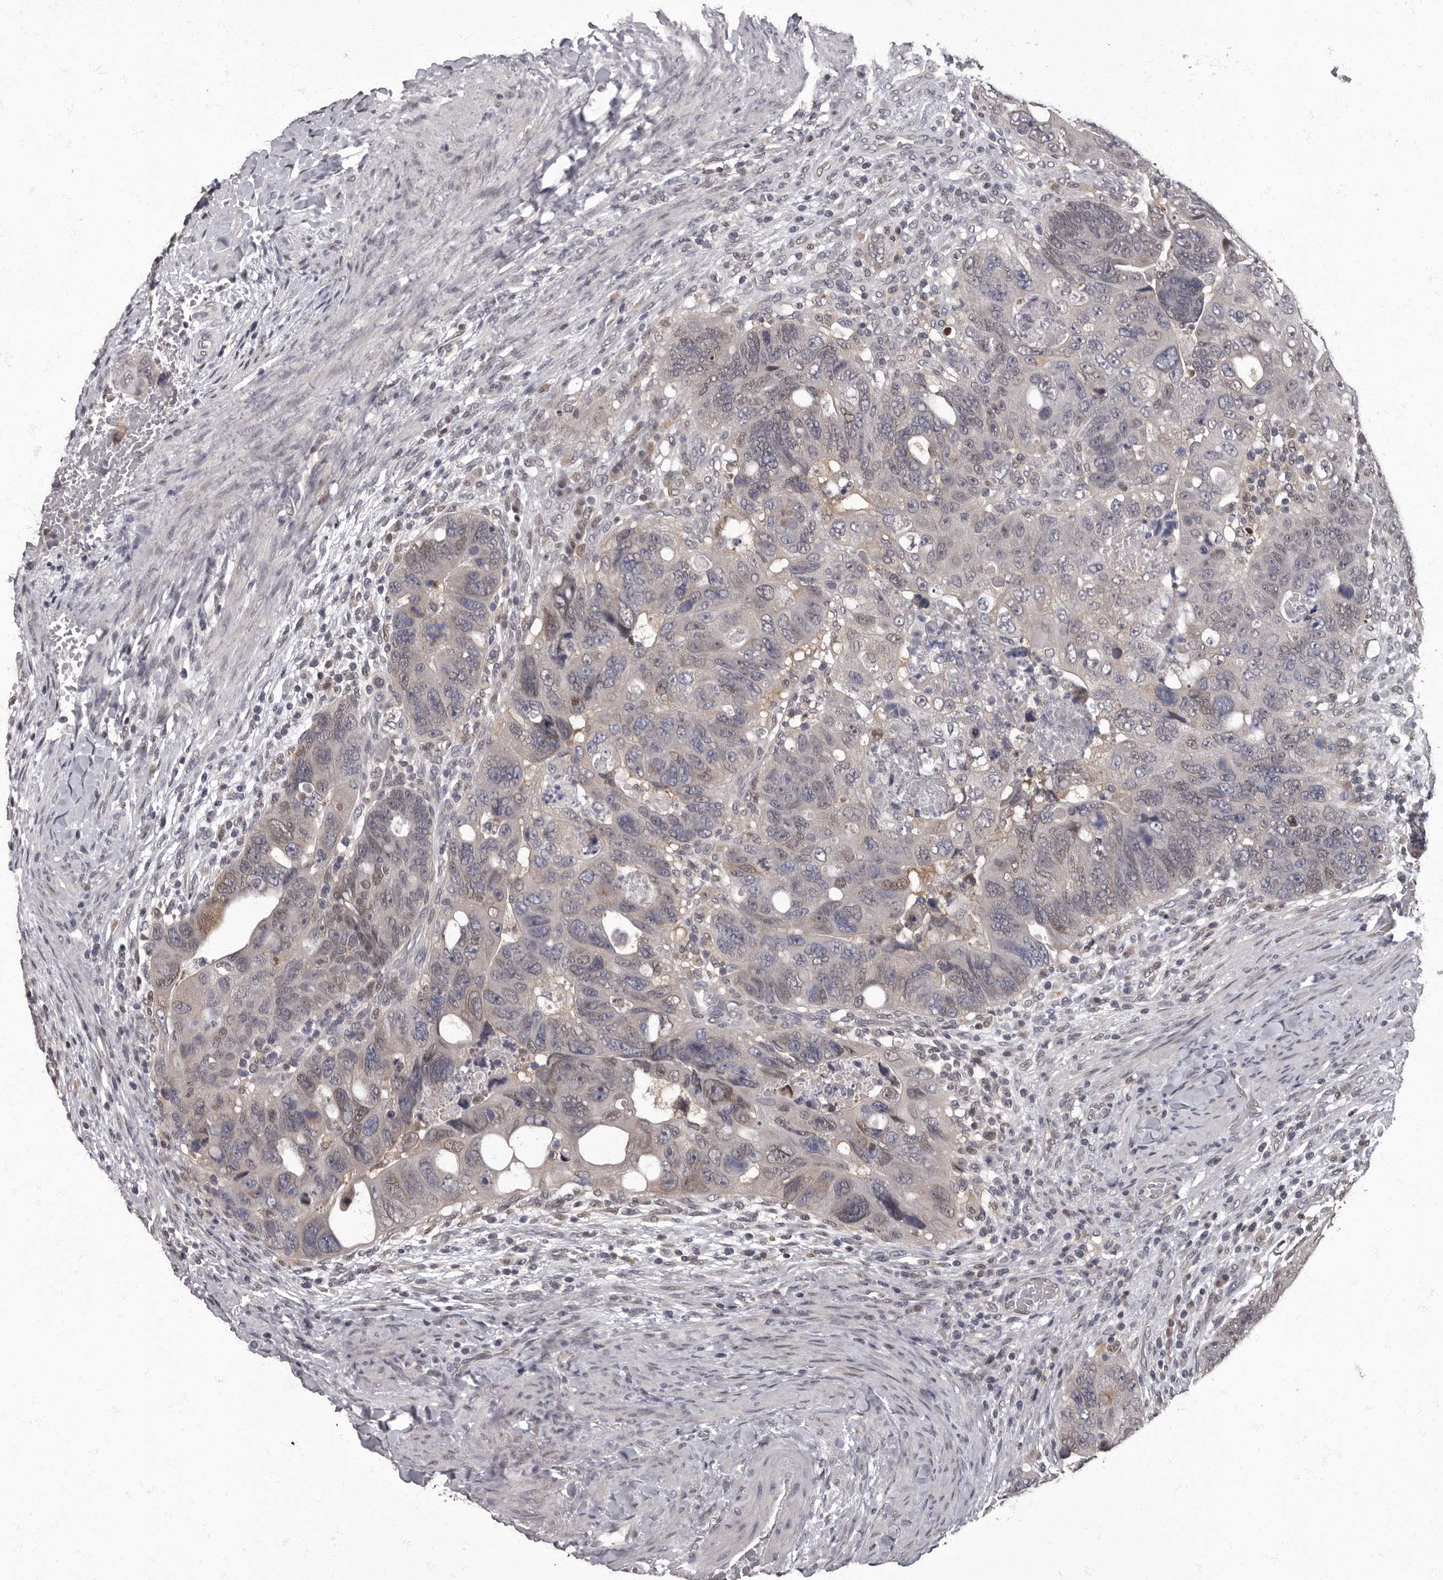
{"staining": {"intensity": "weak", "quantity": "25%-75%", "location": "nuclear"}, "tissue": "colorectal cancer", "cell_type": "Tumor cells", "image_type": "cancer", "snomed": [{"axis": "morphology", "description": "Adenocarcinoma, NOS"}, {"axis": "topography", "description": "Rectum"}], "caption": "Immunohistochemical staining of colorectal cancer (adenocarcinoma) demonstrates low levels of weak nuclear expression in about 25%-75% of tumor cells.", "gene": "C1orf50", "patient": {"sex": "male", "age": 59}}